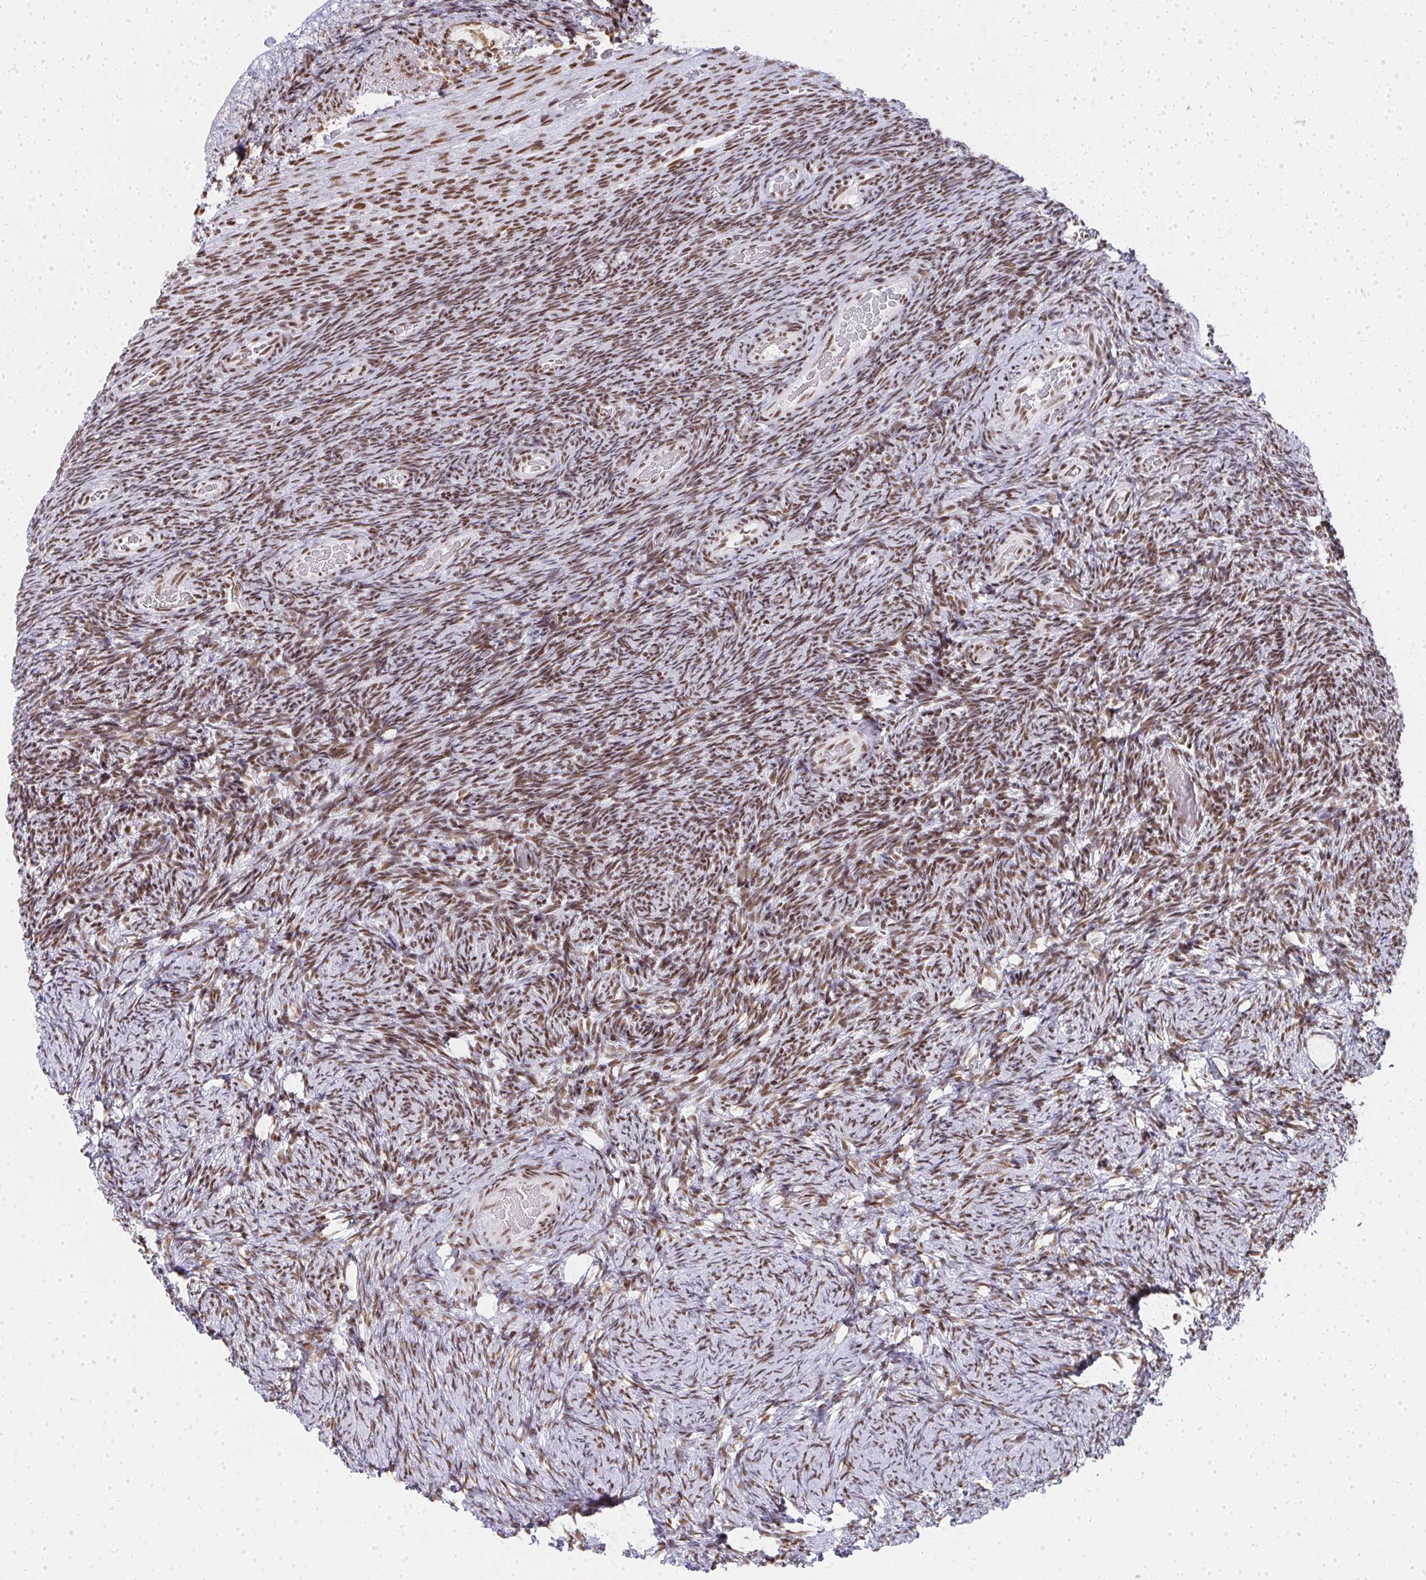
{"staining": {"intensity": "moderate", "quantity": ">75%", "location": "nuclear"}, "tissue": "ovary", "cell_type": "Ovarian stroma cells", "image_type": "normal", "snomed": [{"axis": "morphology", "description": "Normal tissue, NOS"}, {"axis": "topography", "description": "Ovary"}], "caption": "IHC staining of benign ovary, which shows medium levels of moderate nuclear expression in approximately >75% of ovarian stroma cells indicating moderate nuclear protein expression. The staining was performed using DAB (brown) for protein detection and nuclei were counterstained in hematoxylin (blue).", "gene": "CREBBP", "patient": {"sex": "female", "age": 34}}